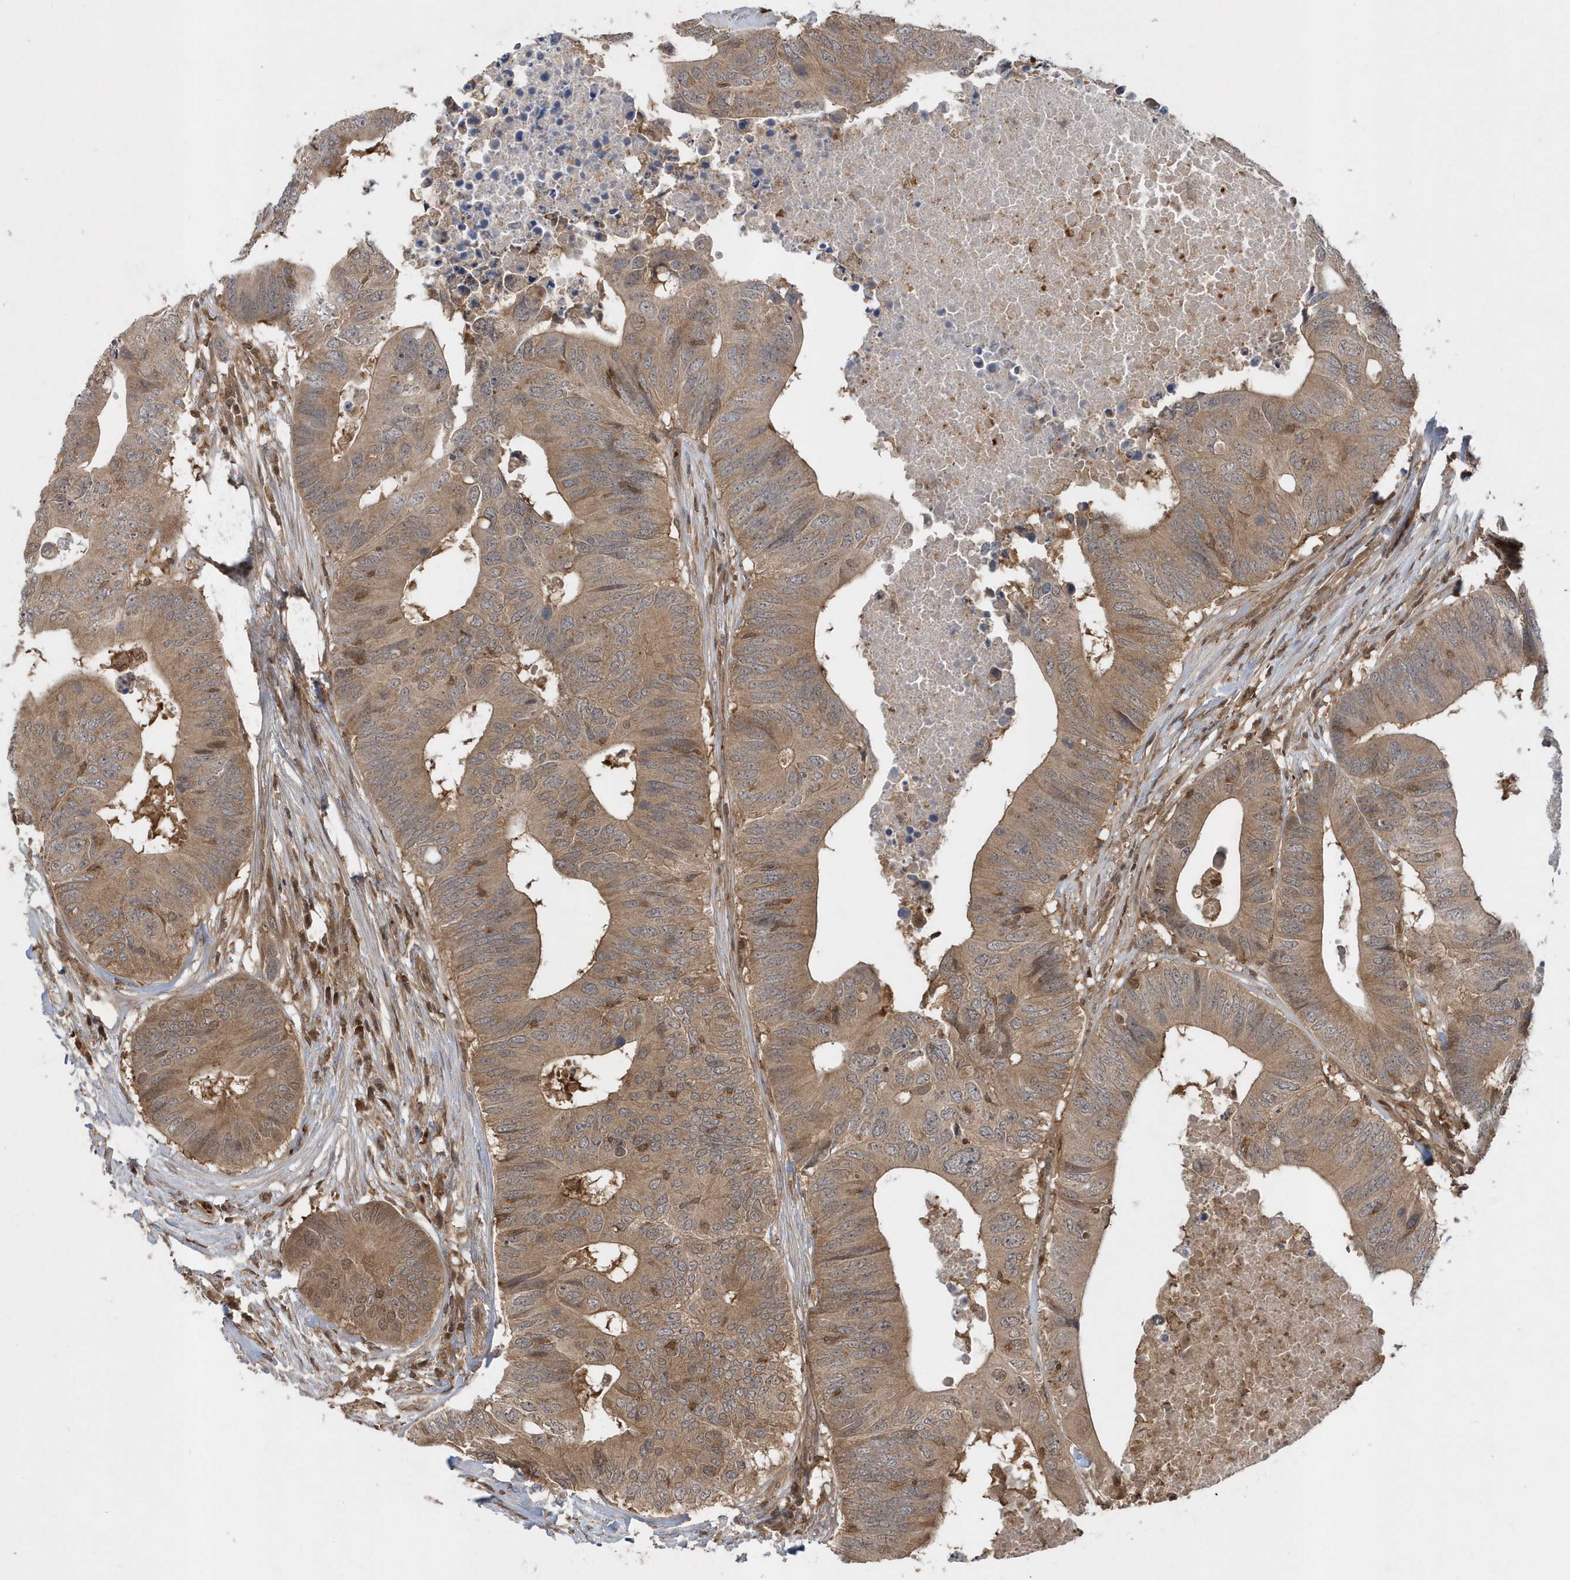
{"staining": {"intensity": "moderate", "quantity": ">75%", "location": "cytoplasmic/membranous"}, "tissue": "colorectal cancer", "cell_type": "Tumor cells", "image_type": "cancer", "snomed": [{"axis": "morphology", "description": "Adenocarcinoma, NOS"}, {"axis": "topography", "description": "Colon"}], "caption": "Immunohistochemical staining of human colorectal adenocarcinoma shows medium levels of moderate cytoplasmic/membranous protein expression in about >75% of tumor cells. The staining was performed using DAB to visualize the protein expression in brown, while the nuclei were stained in blue with hematoxylin (Magnification: 20x).", "gene": "ACYP1", "patient": {"sex": "male", "age": 71}}